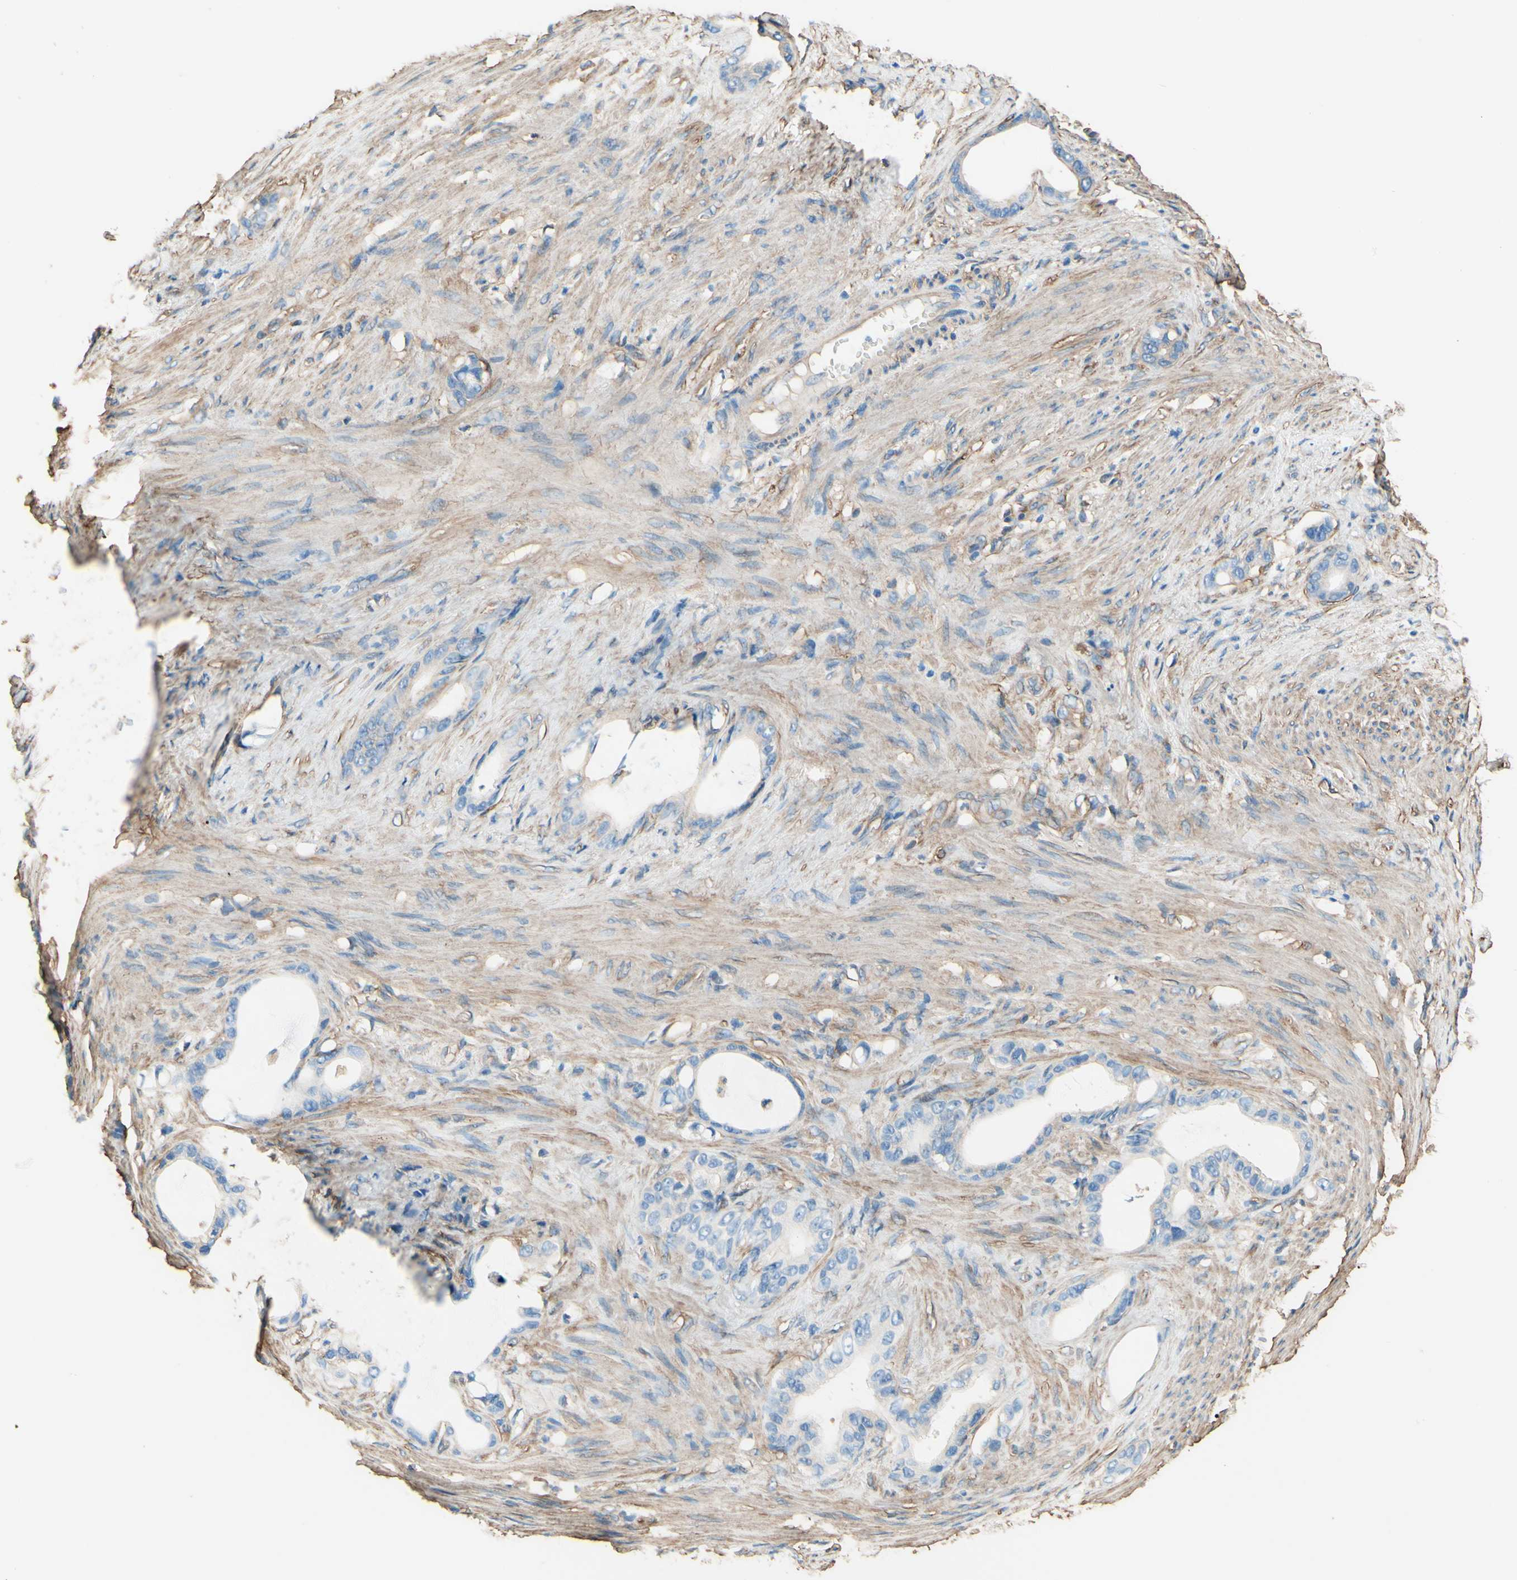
{"staining": {"intensity": "negative", "quantity": "none", "location": "none"}, "tissue": "stomach cancer", "cell_type": "Tumor cells", "image_type": "cancer", "snomed": [{"axis": "morphology", "description": "Adenocarcinoma, NOS"}, {"axis": "topography", "description": "Stomach"}], "caption": "DAB immunohistochemical staining of human adenocarcinoma (stomach) exhibits no significant staining in tumor cells.", "gene": "DPYSL3", "patient": {"sex": "female", "age": 75}}